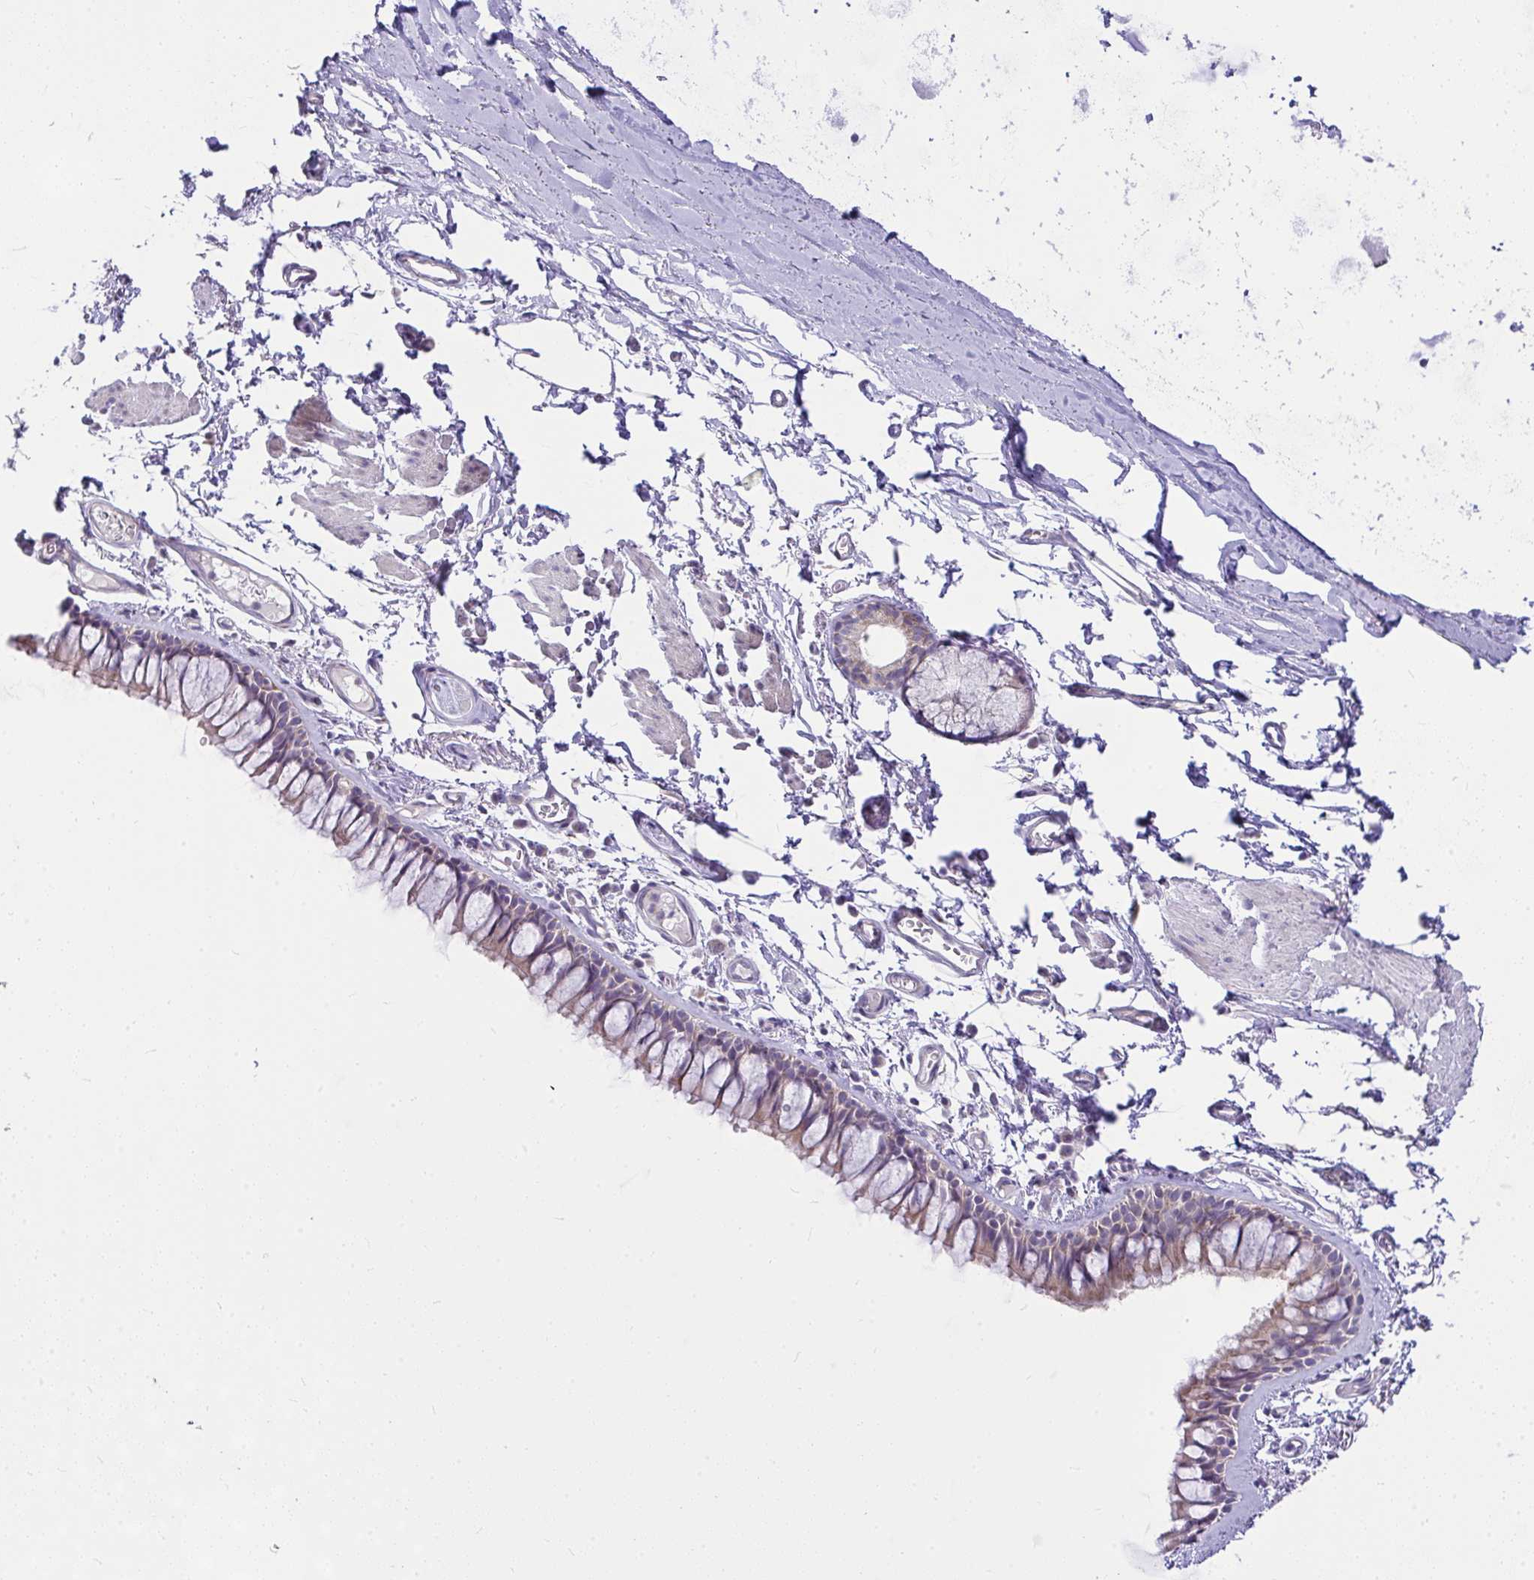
{"staining": {"intensity": "moderate", "quantity": ">75%", "location": "cytoplasmic/membranous"}, "tissue": "bronchus", "cell_type": "Respiratory epithelial cells", "image_type": "normal", "snomed": [{"axis": "morphology", "description": "Normal tissue, NOS"}, {"axis": "topography", "description": "Cartilage tissue"}, {"axis": "topography", "description": "Bronchus"}], "caption": "A brown stain shows moderate cytoplasmic/membranous expression of a protein in respiratory epithelial cells of normal human bronchus.", "gene": "CEP63", "patient": {"sex": "female", "age": 79}}